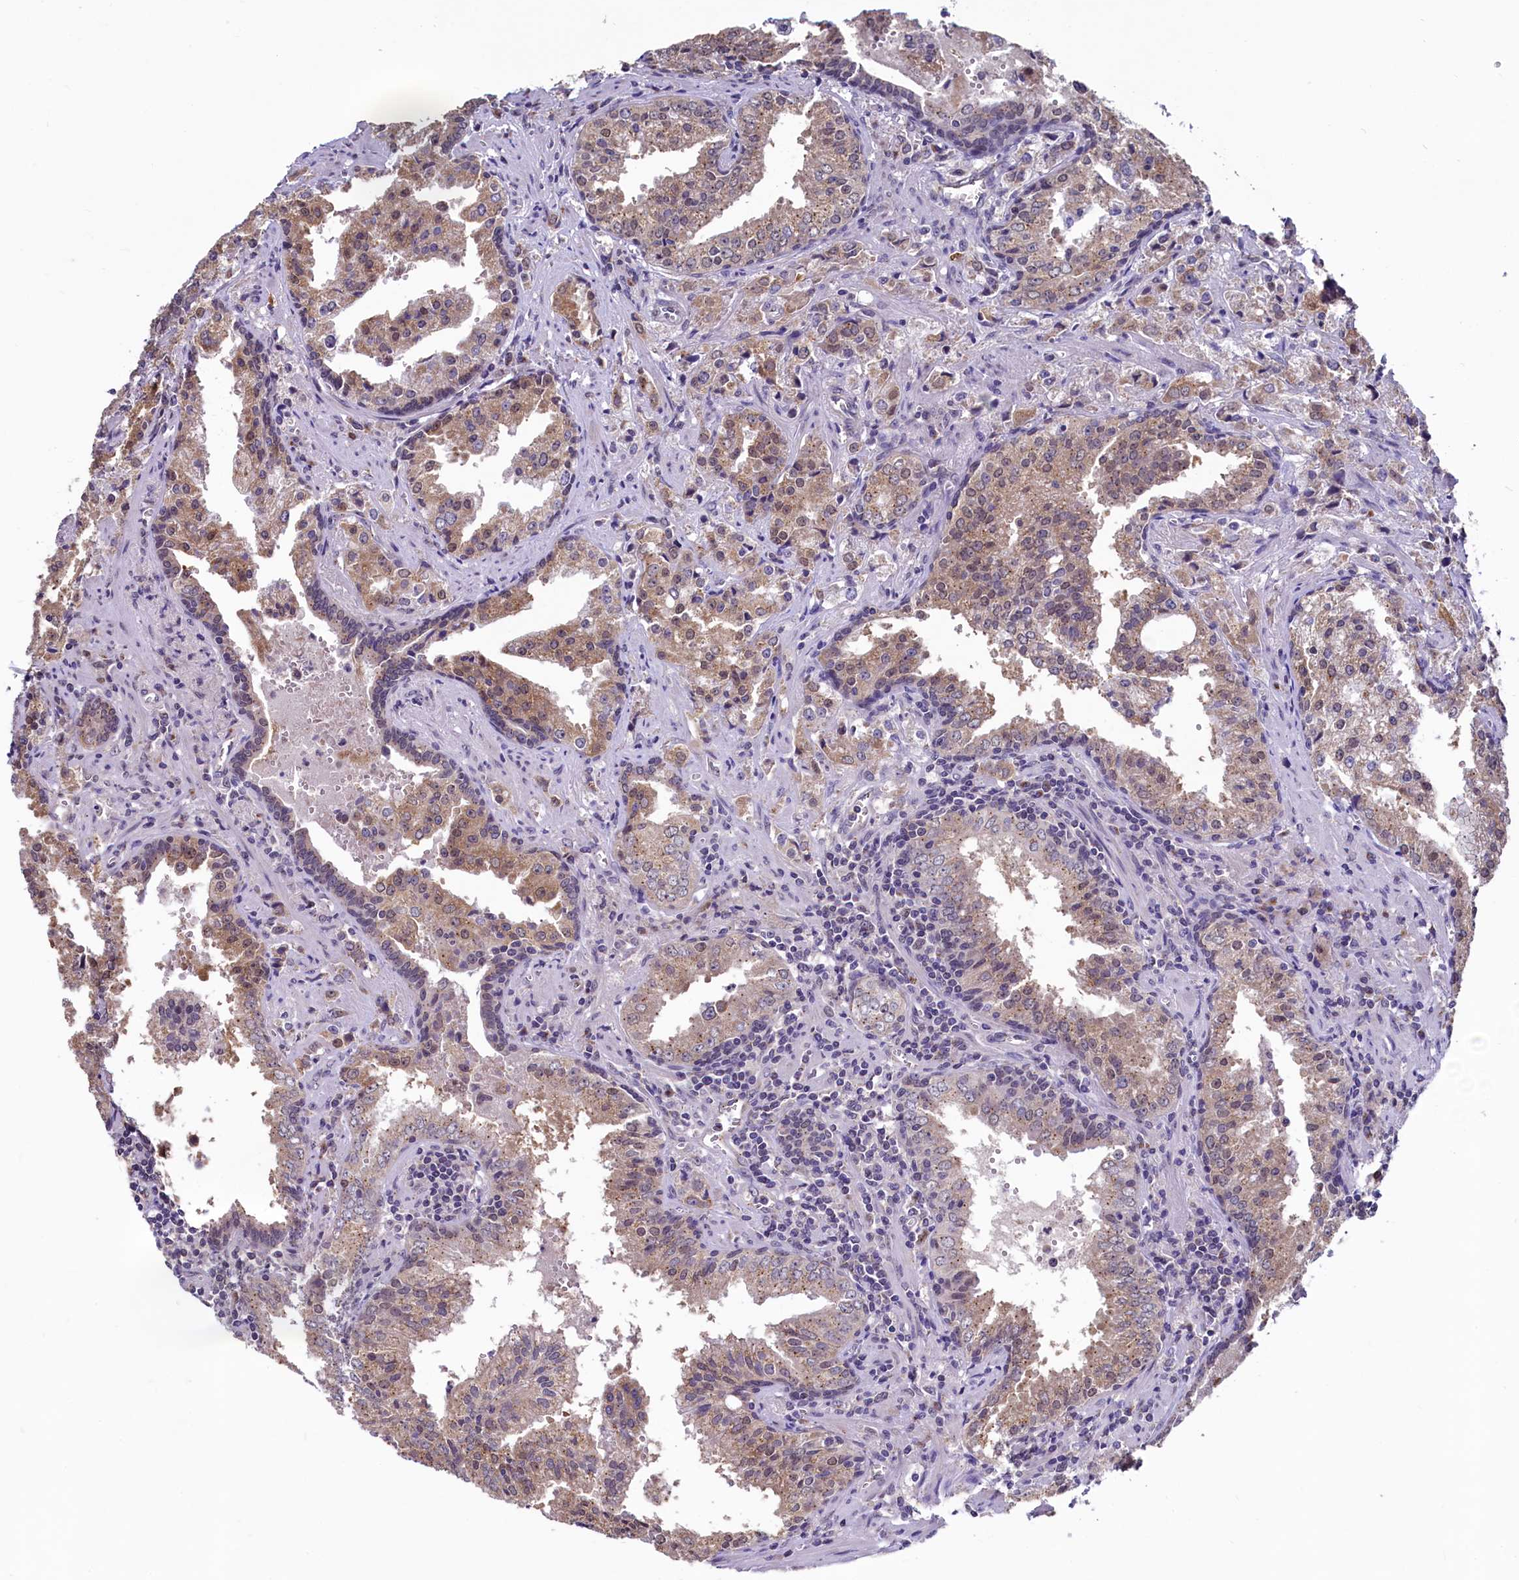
{"staining": {"intensity": "moderate", "quantity": ">75%", "location": "cytoplasmic/membranous"}, "tissue": "prostate cancer", "cell_type": "Tumor cells", "image_type": "cancer", "snomed": [{"axis": "morphology", "description": "Adenocarcinoma, High grade"}, {"axis": "topography", "description": "Prostate"}], "caption": "Immunohistochemistry staining of prostate cancer, which shows medium levels of moderate cytoplasmic/membranous expression in about >75% of tumor cells indicating moderate cytoplasmic/membranous protein expression. The staining was performed using DAB (3,3'-diaminobenzidine) (brown) for protein detection and nuclei were counterstained in hematoxylin (blue).", "gene": "SEC24C", "patient": {"sex": "male", "age": 68}}